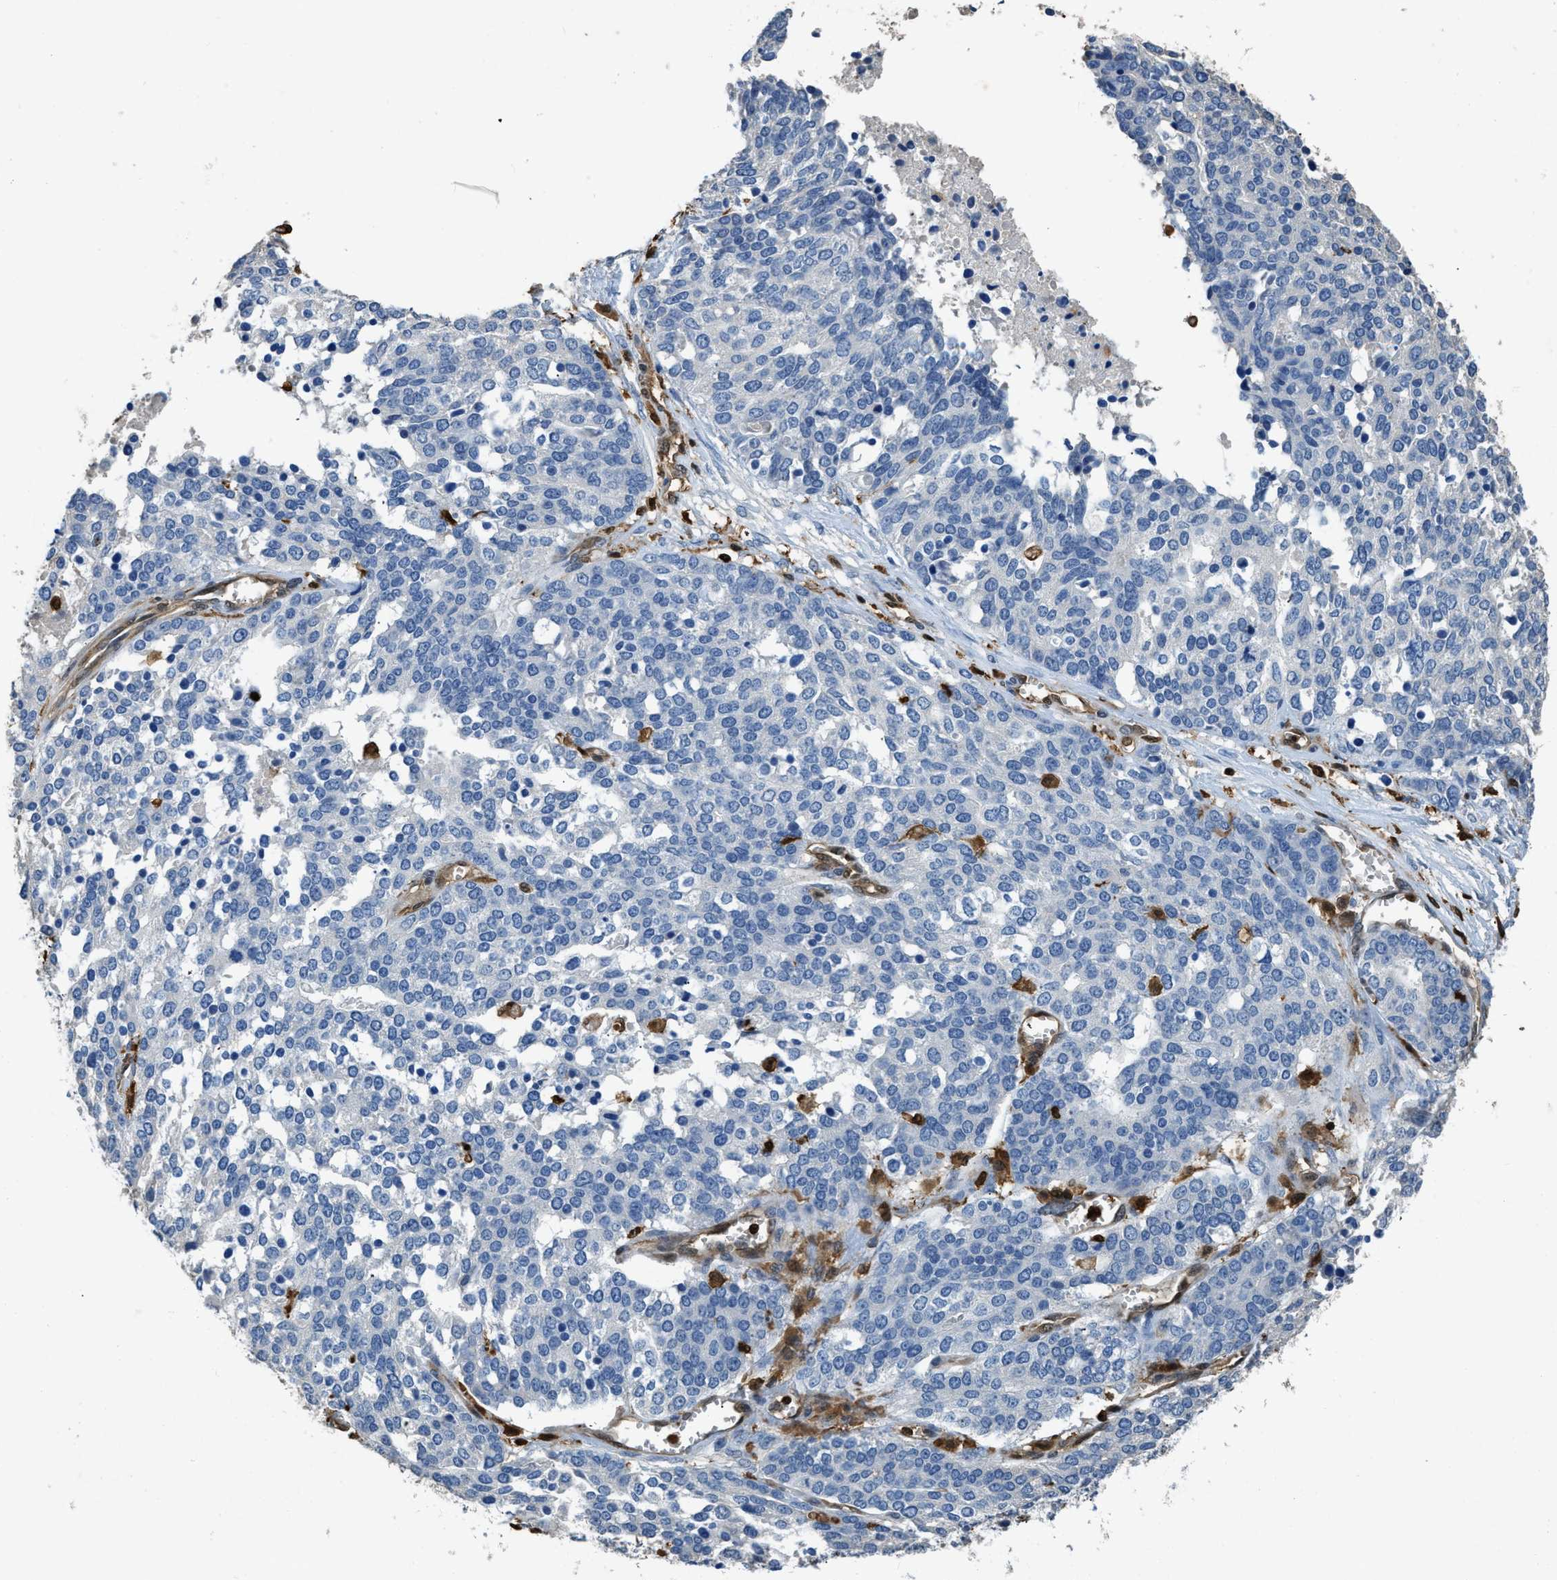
{"staining": {"intensity": "negative", "quantity": "none", "location": "none"}, "tissue": "ovarian cancer", "cell_type": "Tumor cells", "image_type": "cancer", "snomed": [{"axis": "morphology", "description": "Cystadenocarcinoma, serous, NOS"}, {"axis": "topography", "description": "Ovary"}], "caption": "This is an immunohistochemistry (IHC) photomicrograph of human ovarian cancer. There is no expression in tumor cells.", "gene": "ARHGDIB", "patient": {"sex": "female", "age": 44}}